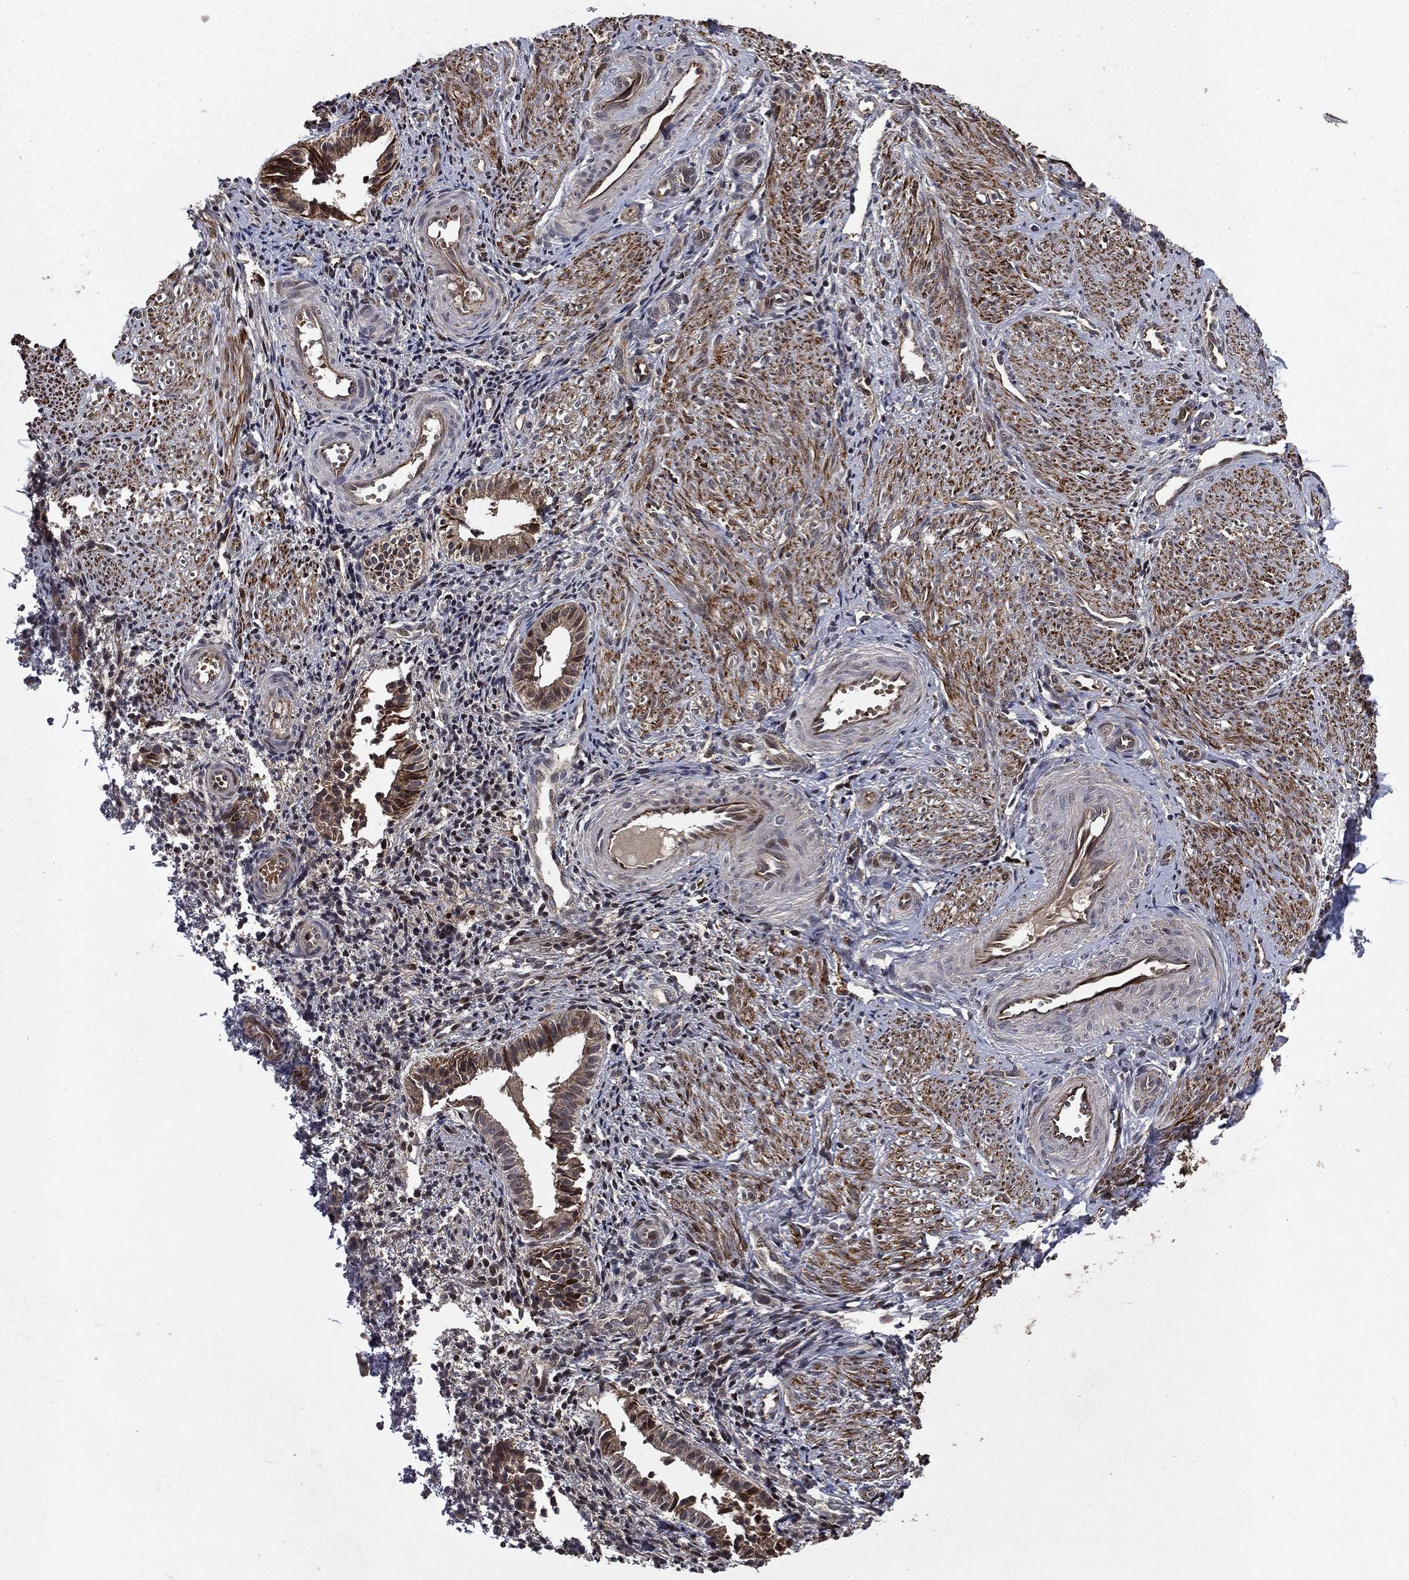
{"staining": {"intensity": "moderate", "quantity": "<25%", "location": "nuclear"}, "tissue": "endometrium", "cell_type": "Cells in endometrial stroma", "image_type": "normal", "snomed": [{"axis": "morphology", "description": "Normal tissue, NOS"}, {"axis": "topography", "description": "Endometrium"}], "caption": "Immunohistochemical staining of unremarkable endometrium exhibits <25% levels of moderate nuclear protein positivity in approximately <25% of cells in endometrial stroma. (DAB = brown stain, brightfield microscopy at high magnification).", "gene": "LENG8", "patient": {"sex": "female", "age": 47}}